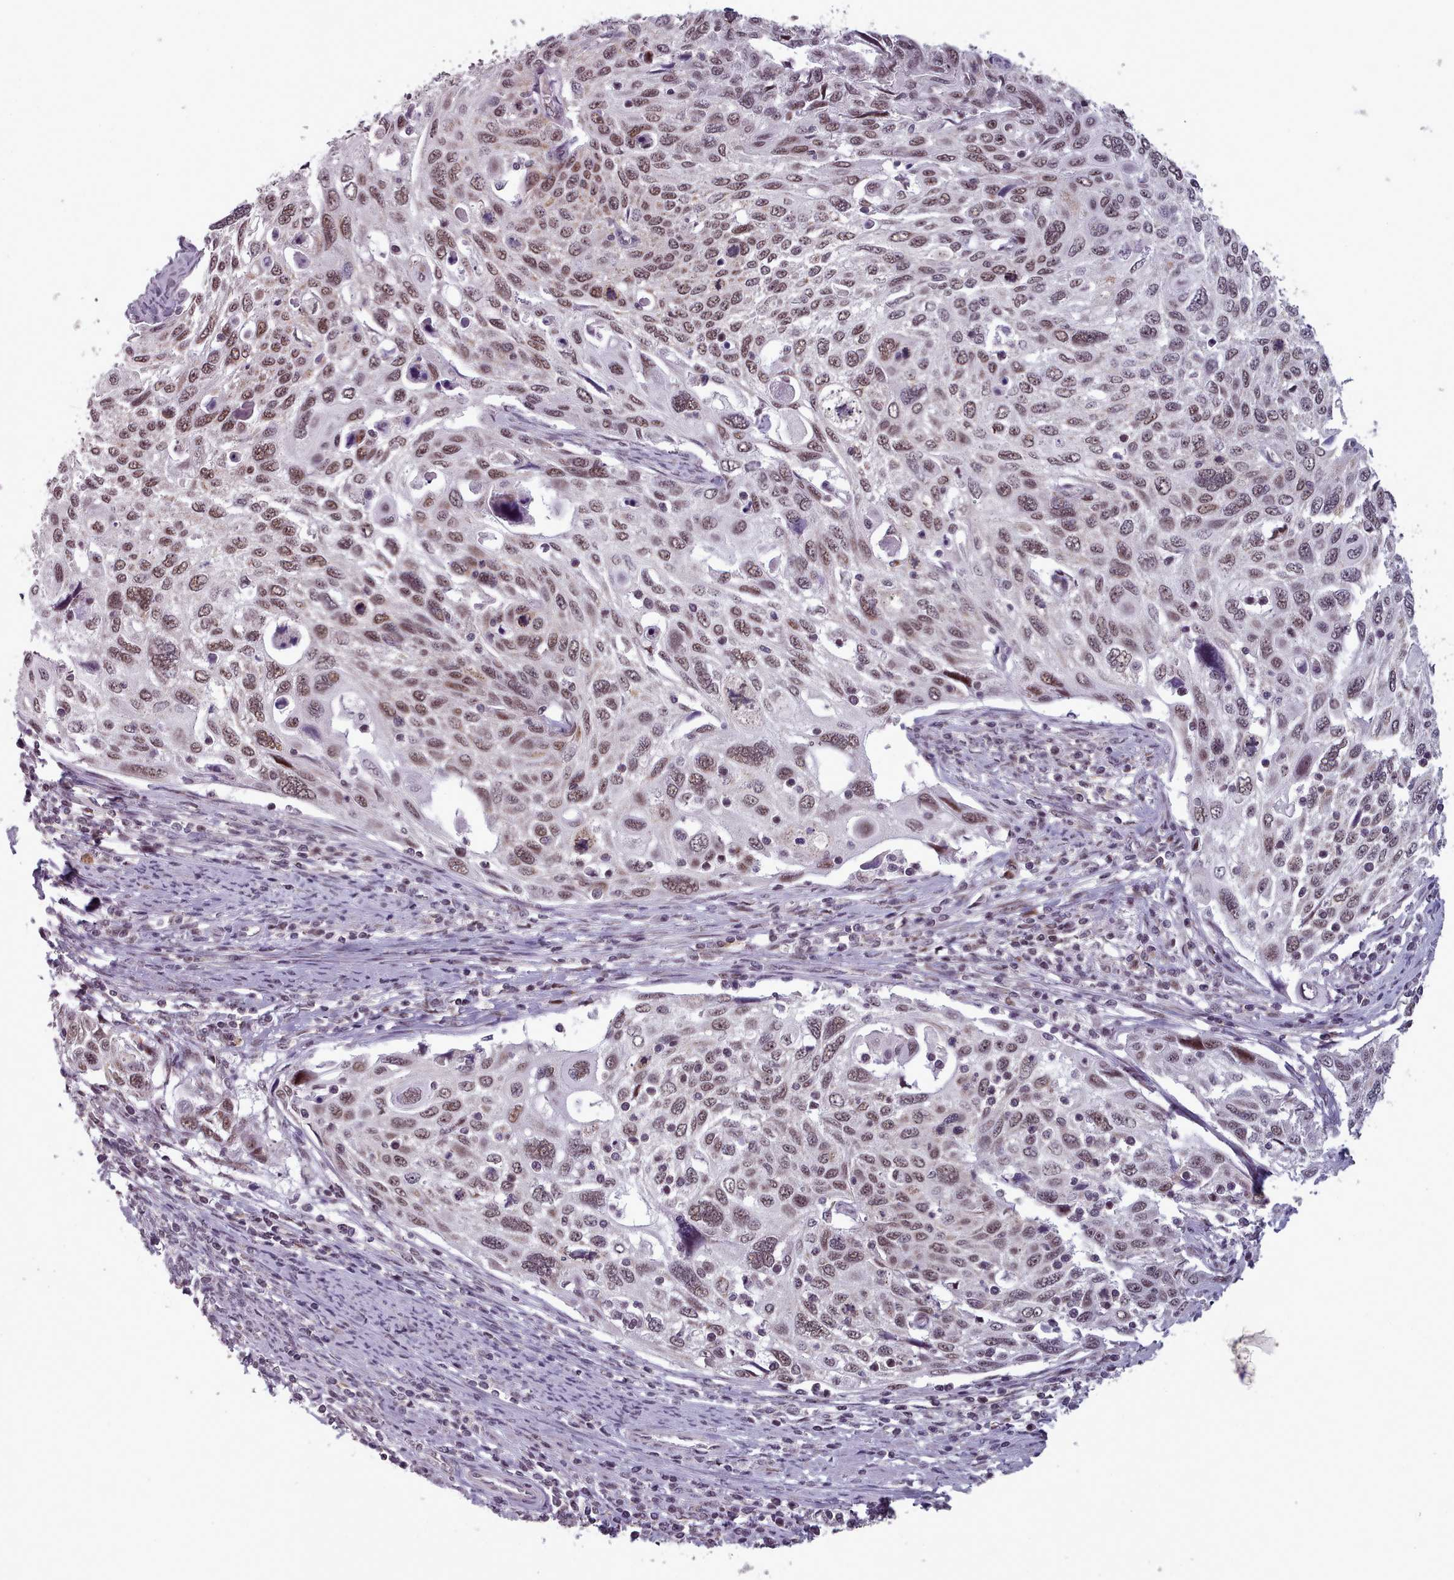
{"staining": {"intensity": "moderate", "quantity": ">75%", "location": "nuclear"}, "tissue": "cervical cancer", "cell_type": "Tumor cells", "image_type": "cancer", "snomed": [{"axis": "morphology", "description": "Squamous cell carcinoma, NOS"}, {"axis": "topography", "description": "Cervix"}], "caption": "Approximately >75% of tumor cells in cervical cancer (squamous cell carcinoma) show moderate nuclear protein staining as visualized by brown immunohistochemical staining.", "gene": "SRSF9", "patient": {"sex": "female", "age": 70}}